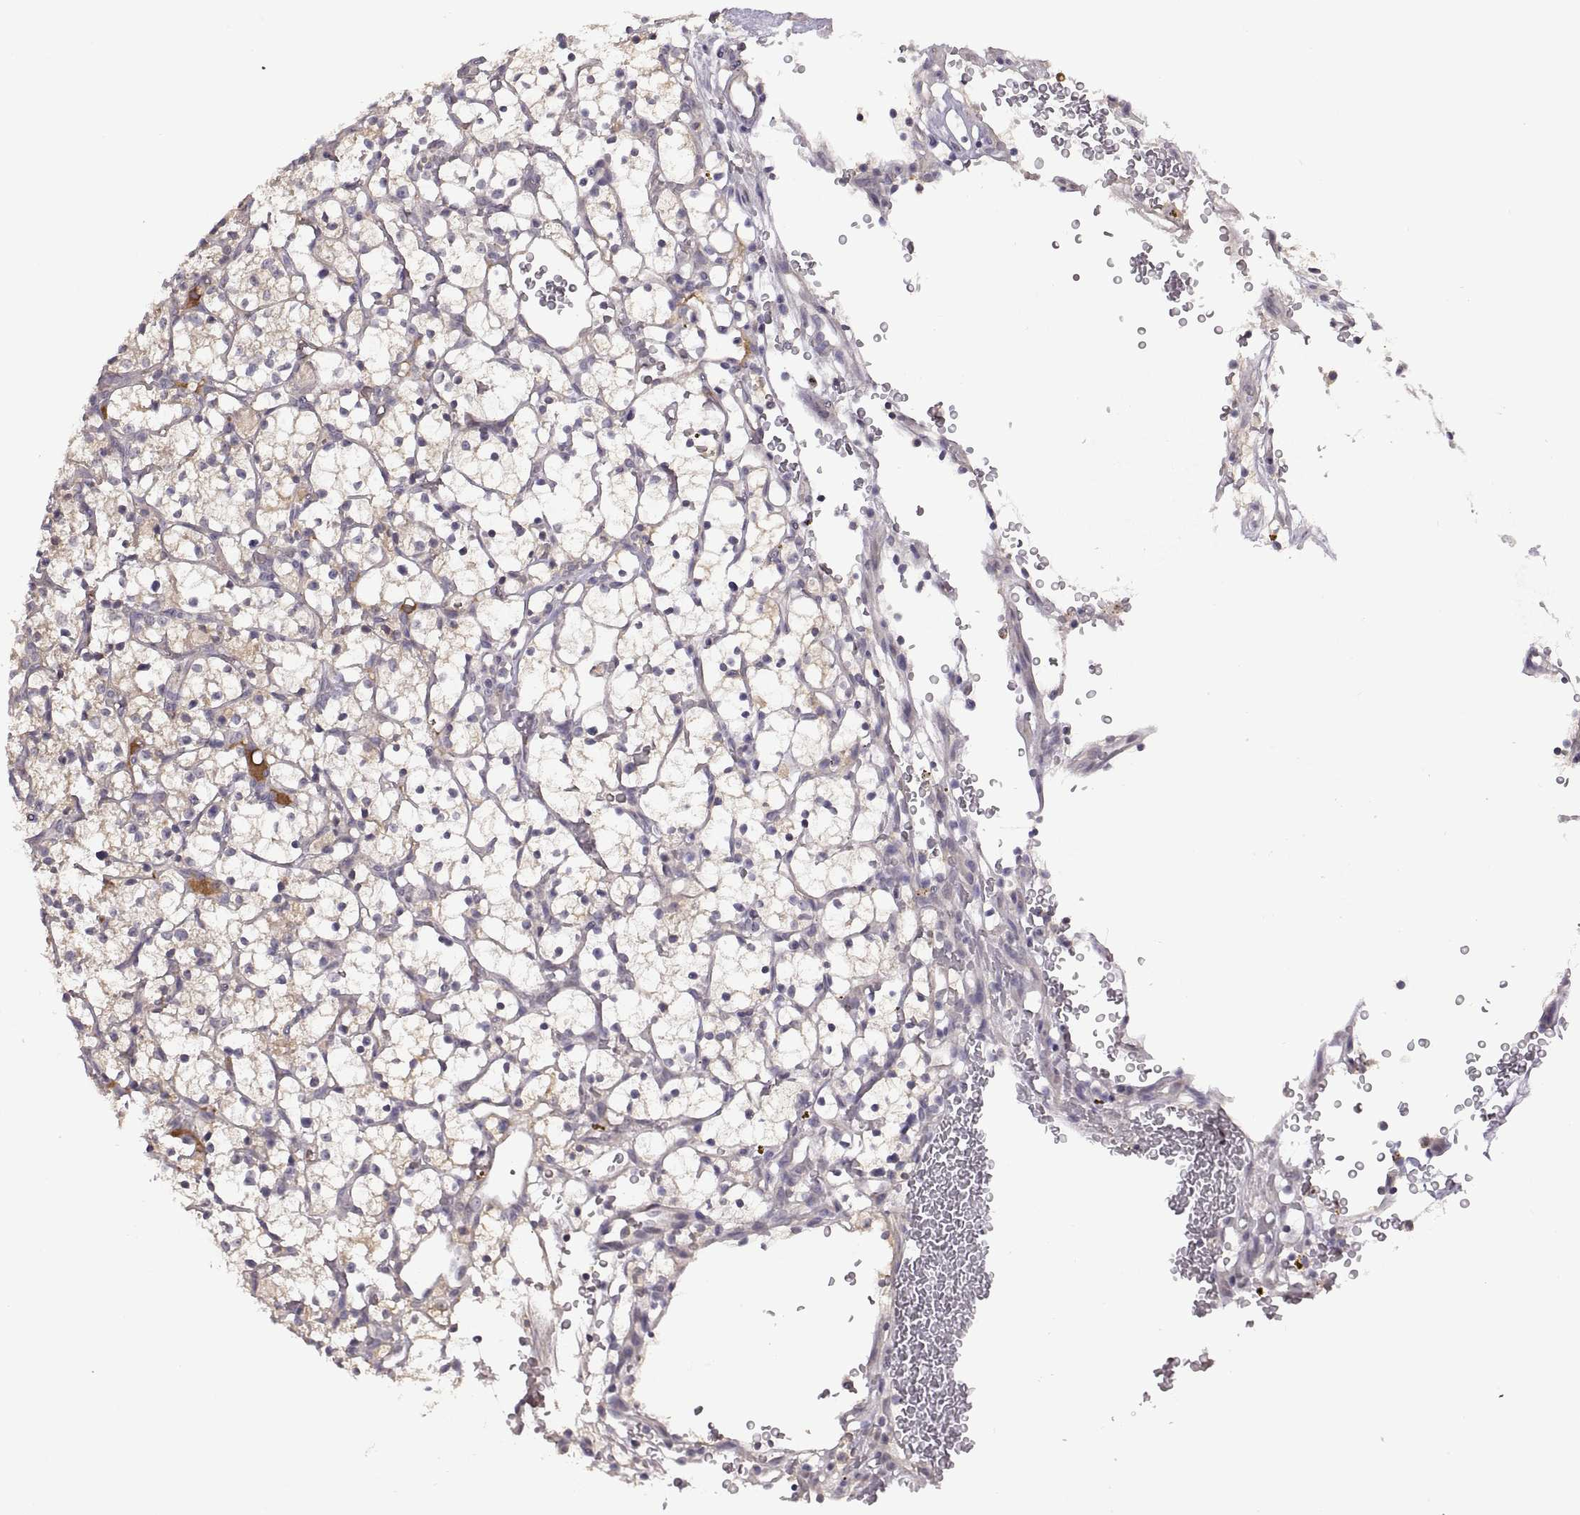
{"staining": {"intensity": "negative", "quantity": "none", "location": "none"}, "tissue": "renal cancer", "cell_type": "Tumor cells", "image_type": "cancer", "snomed": [{"axis": "morphology", "description": "Adenocarcinoma, NOS"}, {"axis": "topography", "description": "Kidney"}], "caption": "Immunohistochemistry (IHC) of adenocarcinoma (renal) demonstrates no expression in tumor cells. (DAB immunohistochemistry (IHC) visualized using brightfield microscopy, high magnification).", "gene": "NMNAT2", "patient": {"sex": "female", "age": 64}}